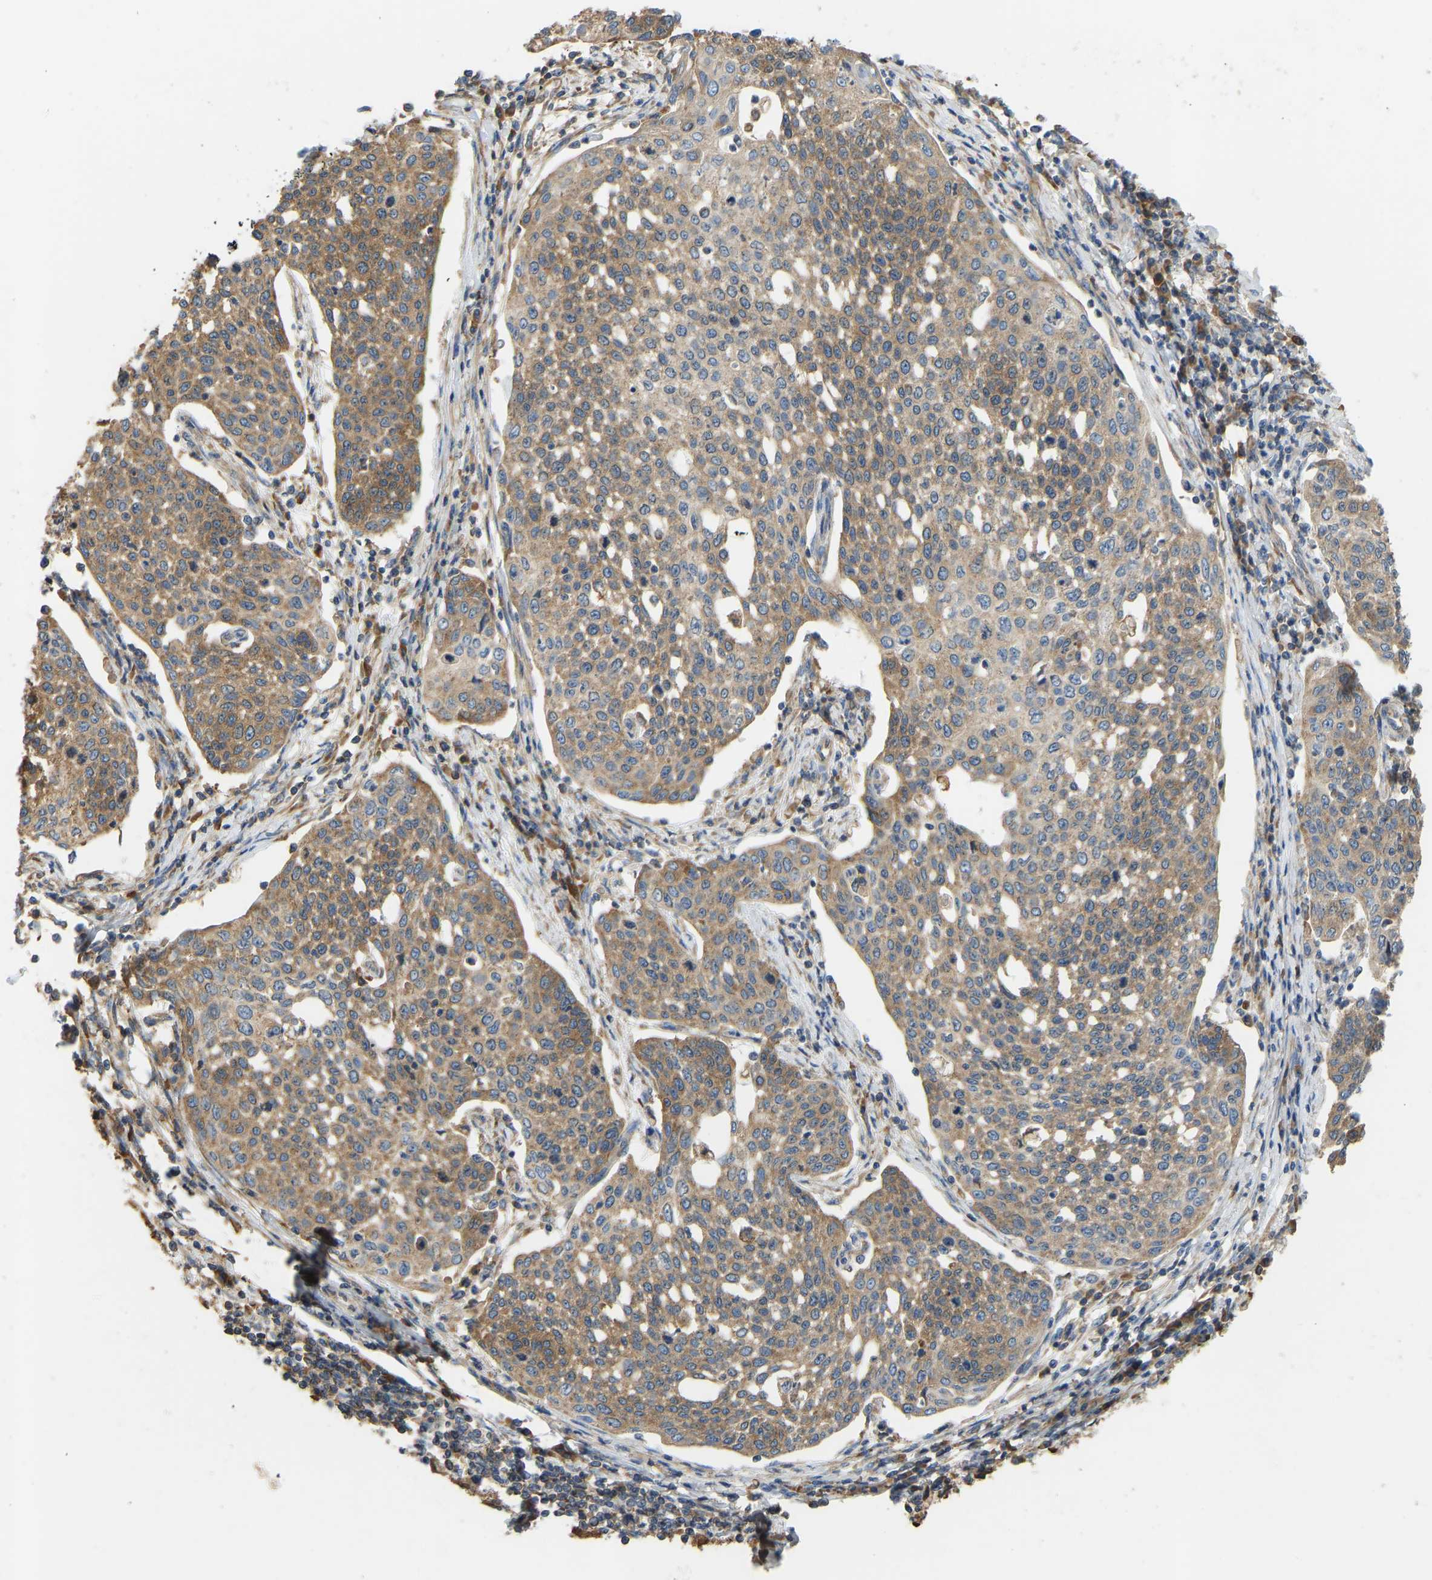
{"staining": {"intensity": "moderate", "quantity": ">75%", "location": "cytoplasmic/membranous"}, "tissue": "cervical cancer", "cell_type": "Tumor cells", "image_type": "cancer", "snomed": [{"axis": "morphology", "description": "Squamous cell carcinoma, NOS"}, {"axis": "topography", "description": "Cervix"}], "caption": "IHC image of neoplastic tissue: human squamous cell carcinoma (cervical) stained using immunohistochemistry displays medium levels of moderate protein expression localized specifically in the cytoplasmic/membranous of tumor cells, appearing as a cytoplasmic/membranous brown color.", "gene": "RPS6KB2", "patient": {"sex": "female", "age": 34}}